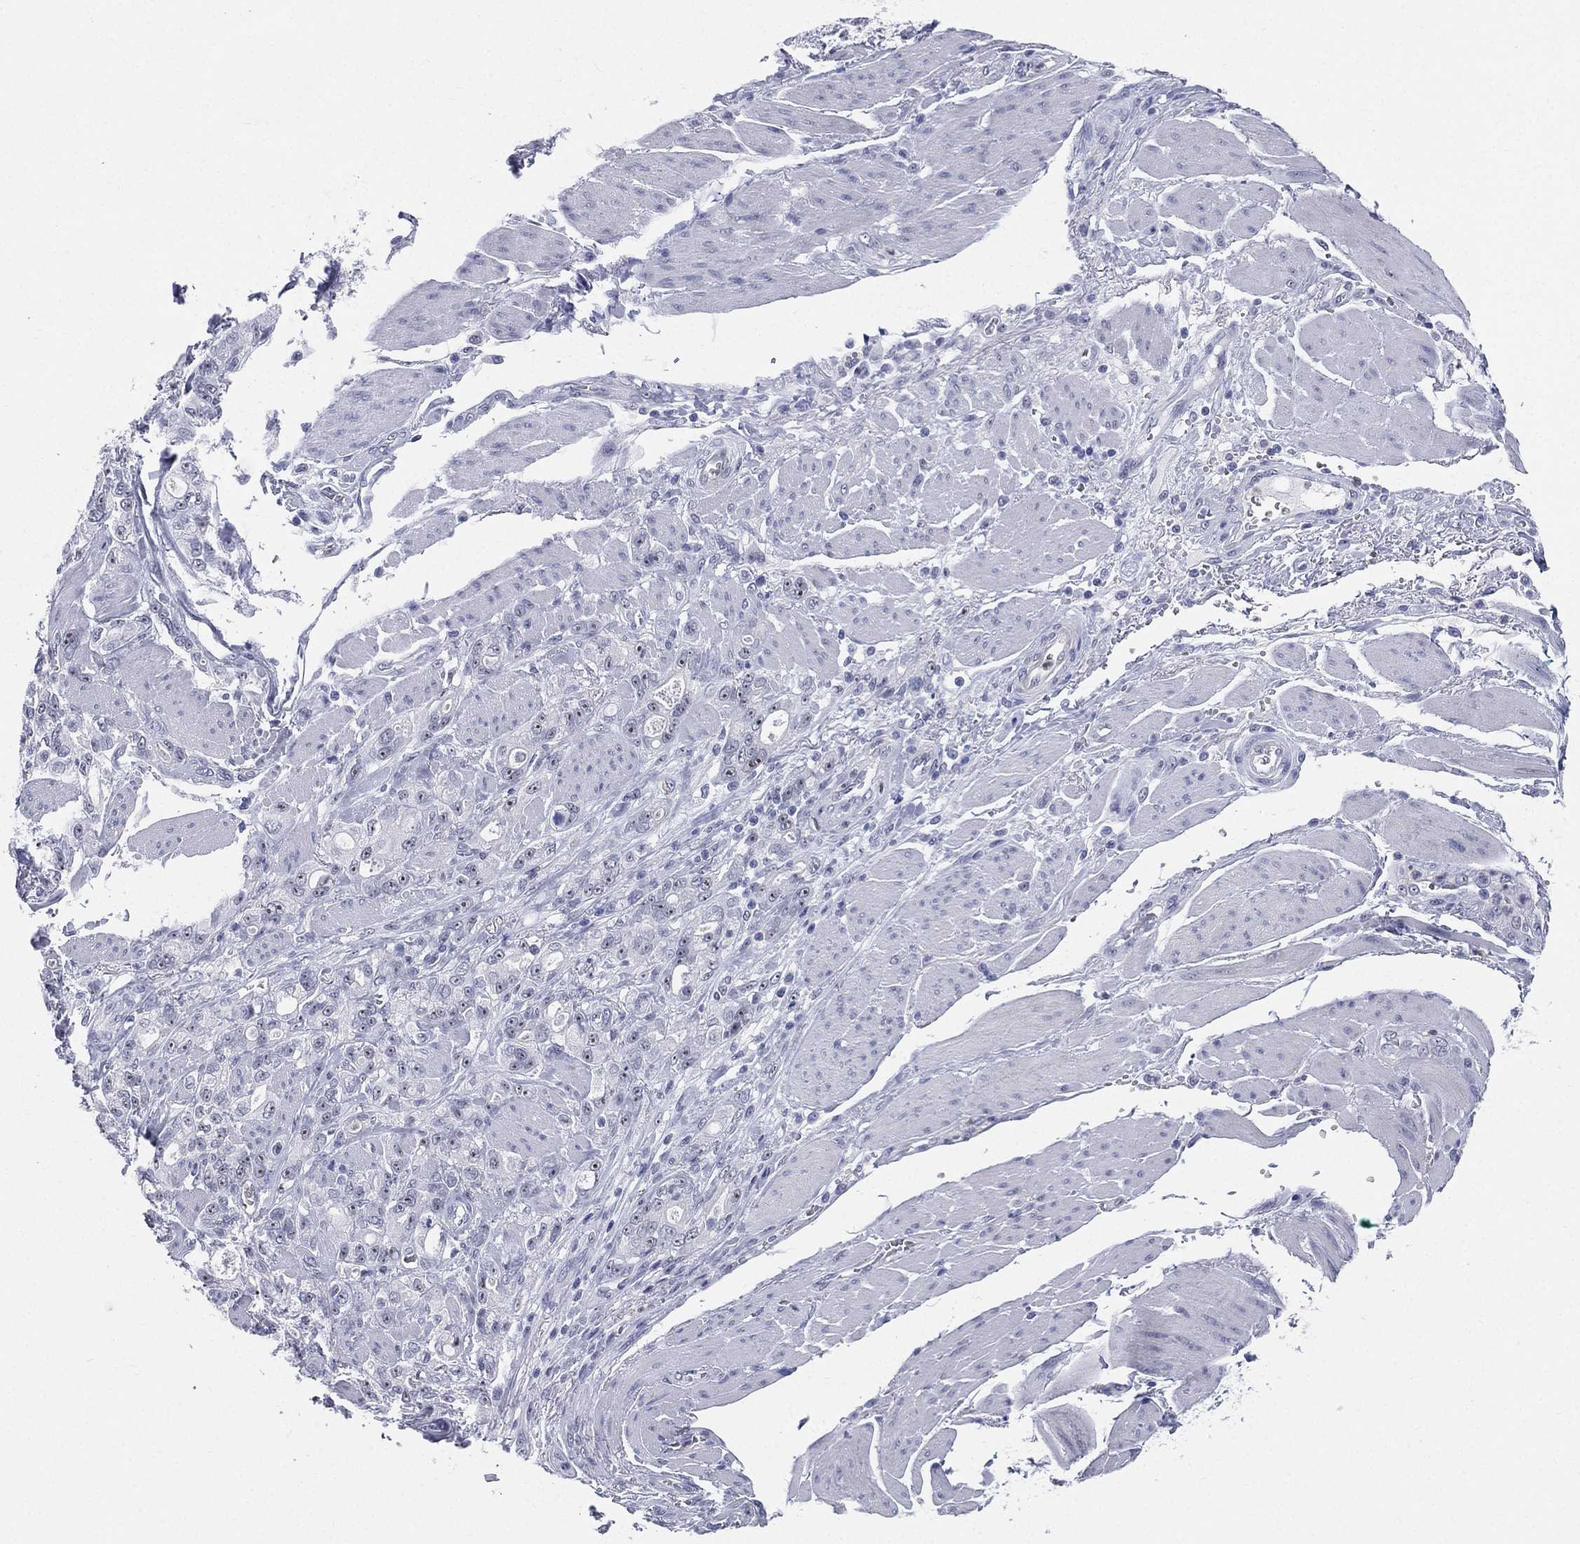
{"staining": {"intensity": "negative", "quantity": "none", "location": "none"}, "tissue": "stomach cancer", "cell_type": "Tumor cells", "image_type": "cancer", "snomed": [{"axis": "morphology", "description": "Adenocarcinoma, NOS"}, {"axis": "topography", "description": "Stomach"}], "caption": "Tumor cells show no significant protein expression in stomach cancer (adenocarcinoma).", "gene": "CD22", "patient": {"sex": "male", "age": 63}}